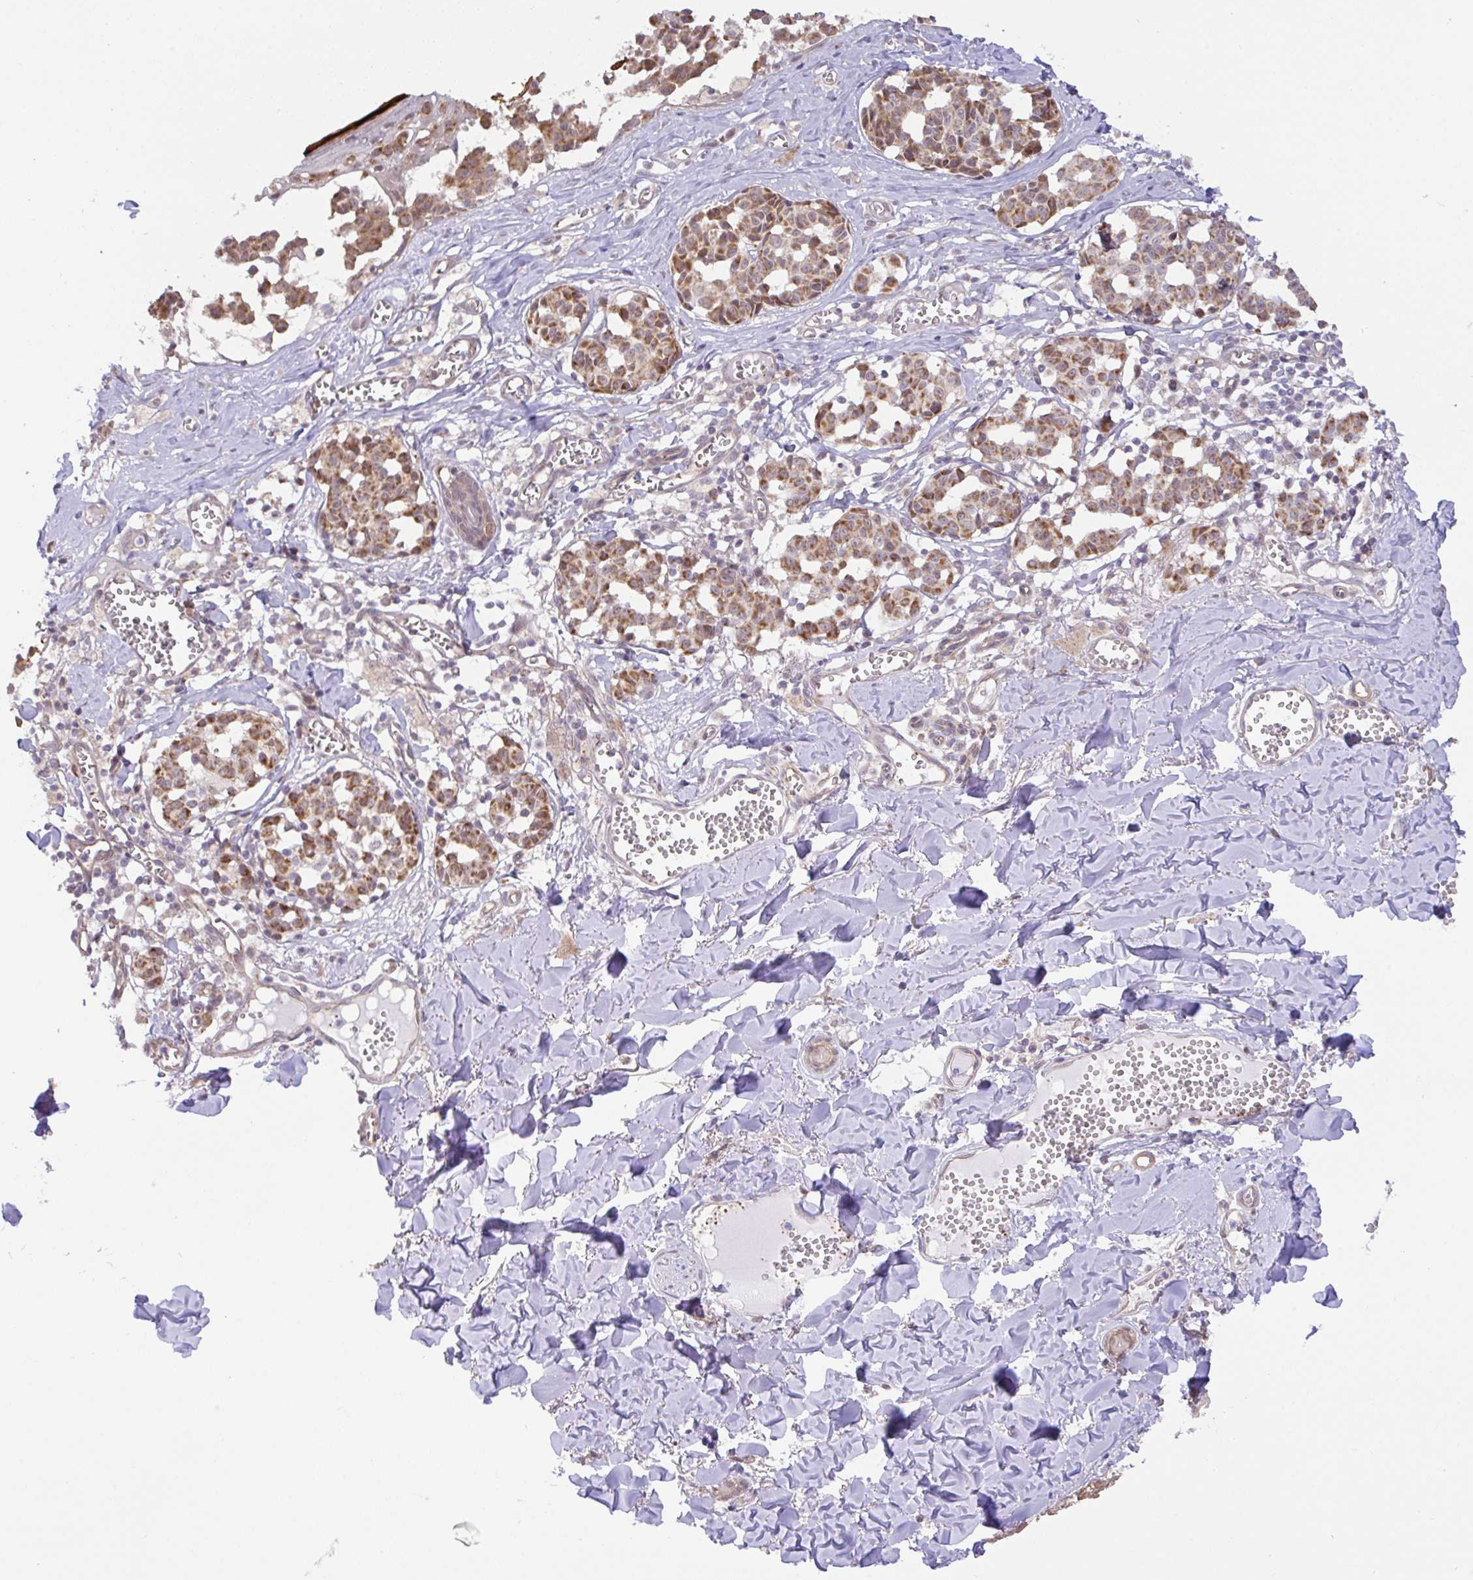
{"staining": {"intensity": "moderate", "quantity": ">75%", "location": "cytoplasmic/membranous"}, "tissue": "melanoma", "cell_type": "Tumor cells", "image_type": "cancer", "snomed": [{"axis": "morphology", "description": "Malignant melanoma, NOS"}, {"axis": "topography", "description": "Skin"}], "caption": "This image reveals immunohistochemistry staining of human malignant melanoma, with medium moderate cytoplasmic/membranous staining in about >75% of tumor cells.", "gene": "DLEU7", "patient": {"sex": "female", "age": 43}}